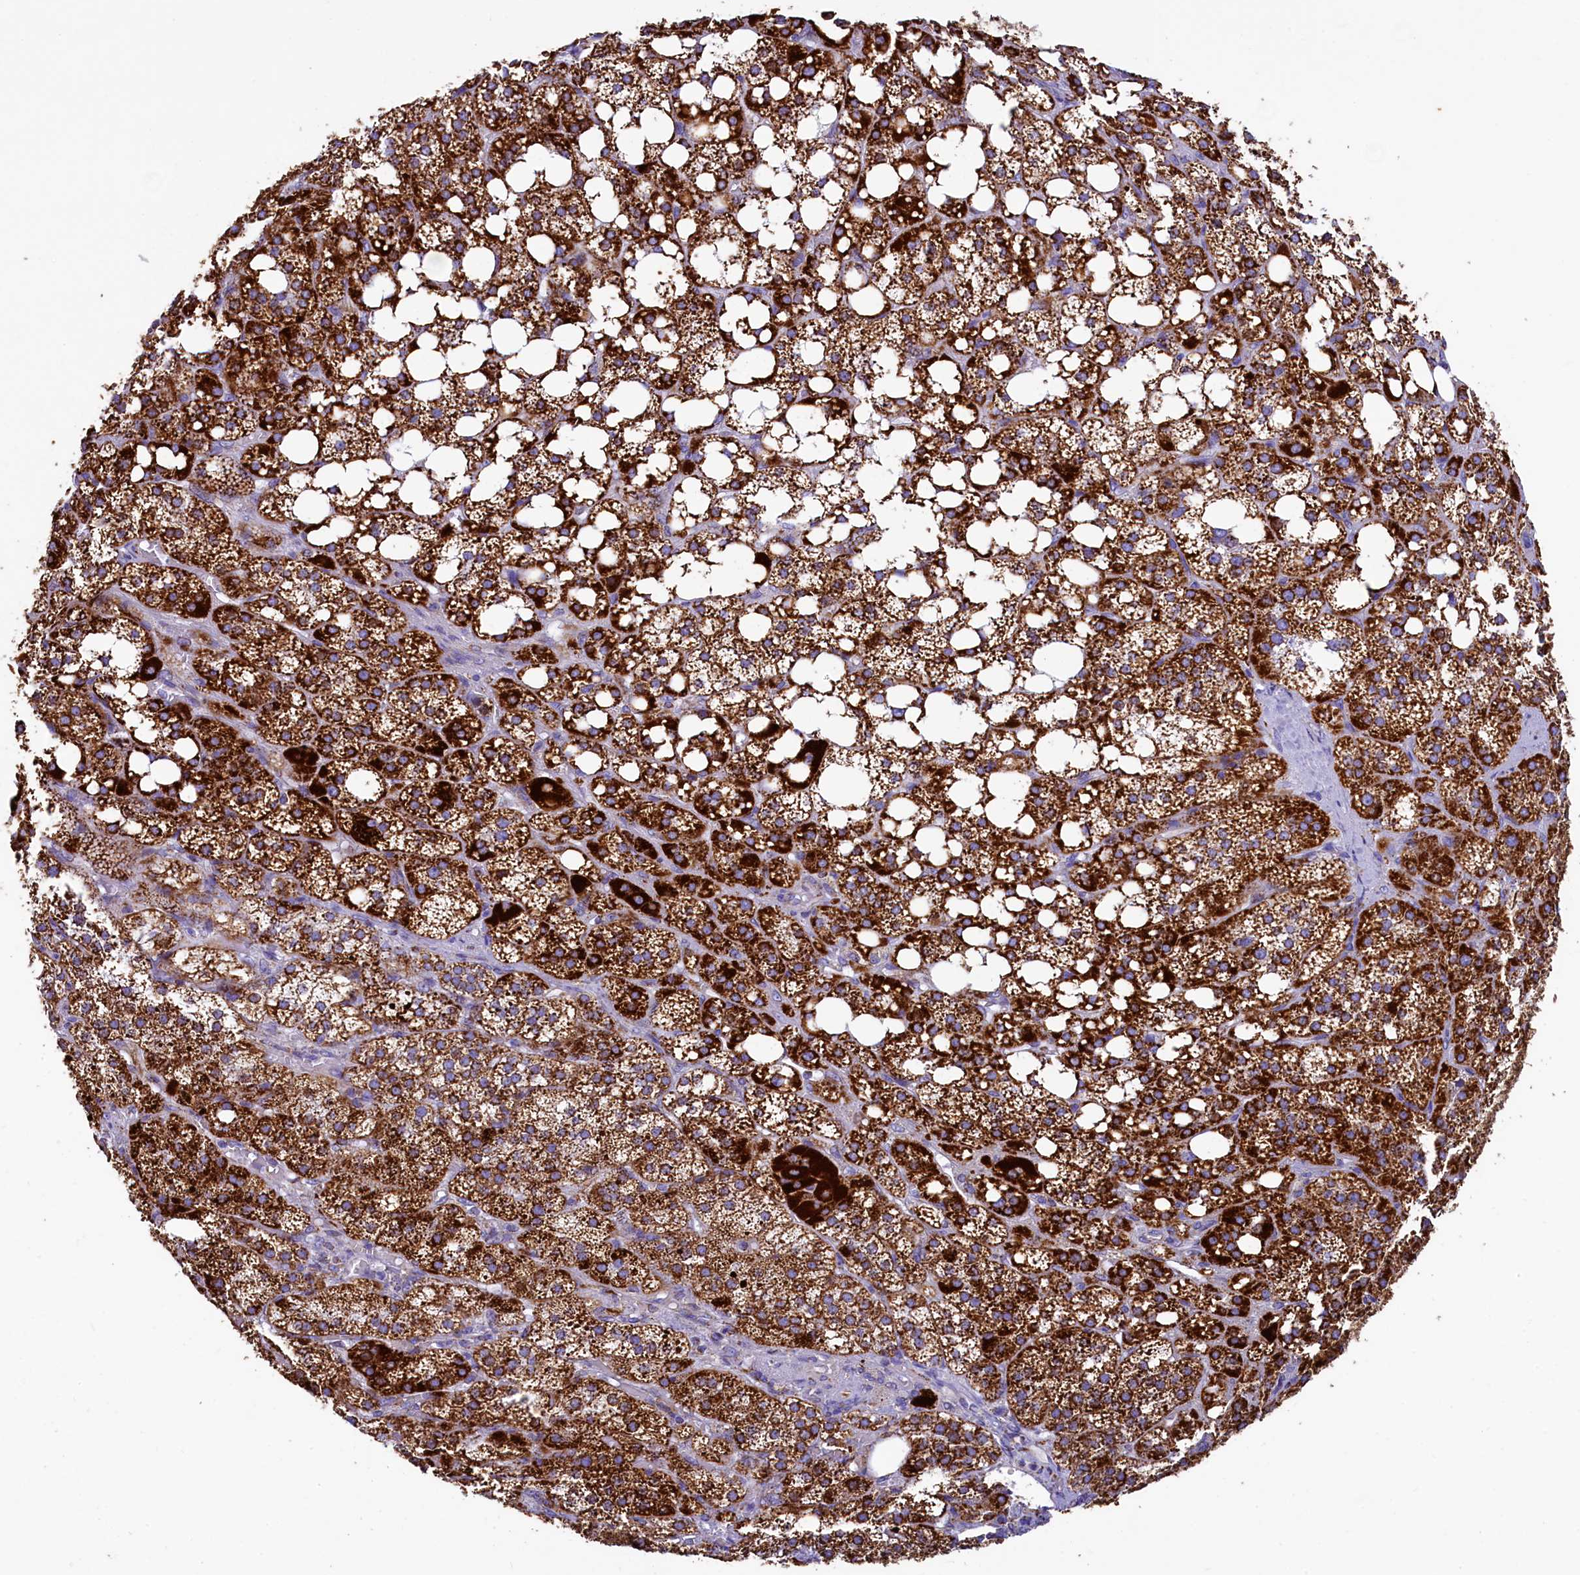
{"staining": {"intensity": "strong", "quantity": ">75%", "location": "cytoplasmic/membranous"}, "tissue": "adrenal gland", "cell_type": "Glandular cells", "image_type": "normal", "snomed": [{"axis": "morphology", "description": "Normal tissue, NOS"}, {"axis": "topography", "description": "Adrenal gland"}], "caption": "A high-resolution histopathology image shows immunohistochemistry (IHC) staining of unremarkable adrenal gland, which reveals strong cytoplasmic/membranous expression in about >75% of glandular cells.", "gene": "IDH3A", "patient": {"sex": "female", "age": 59}}